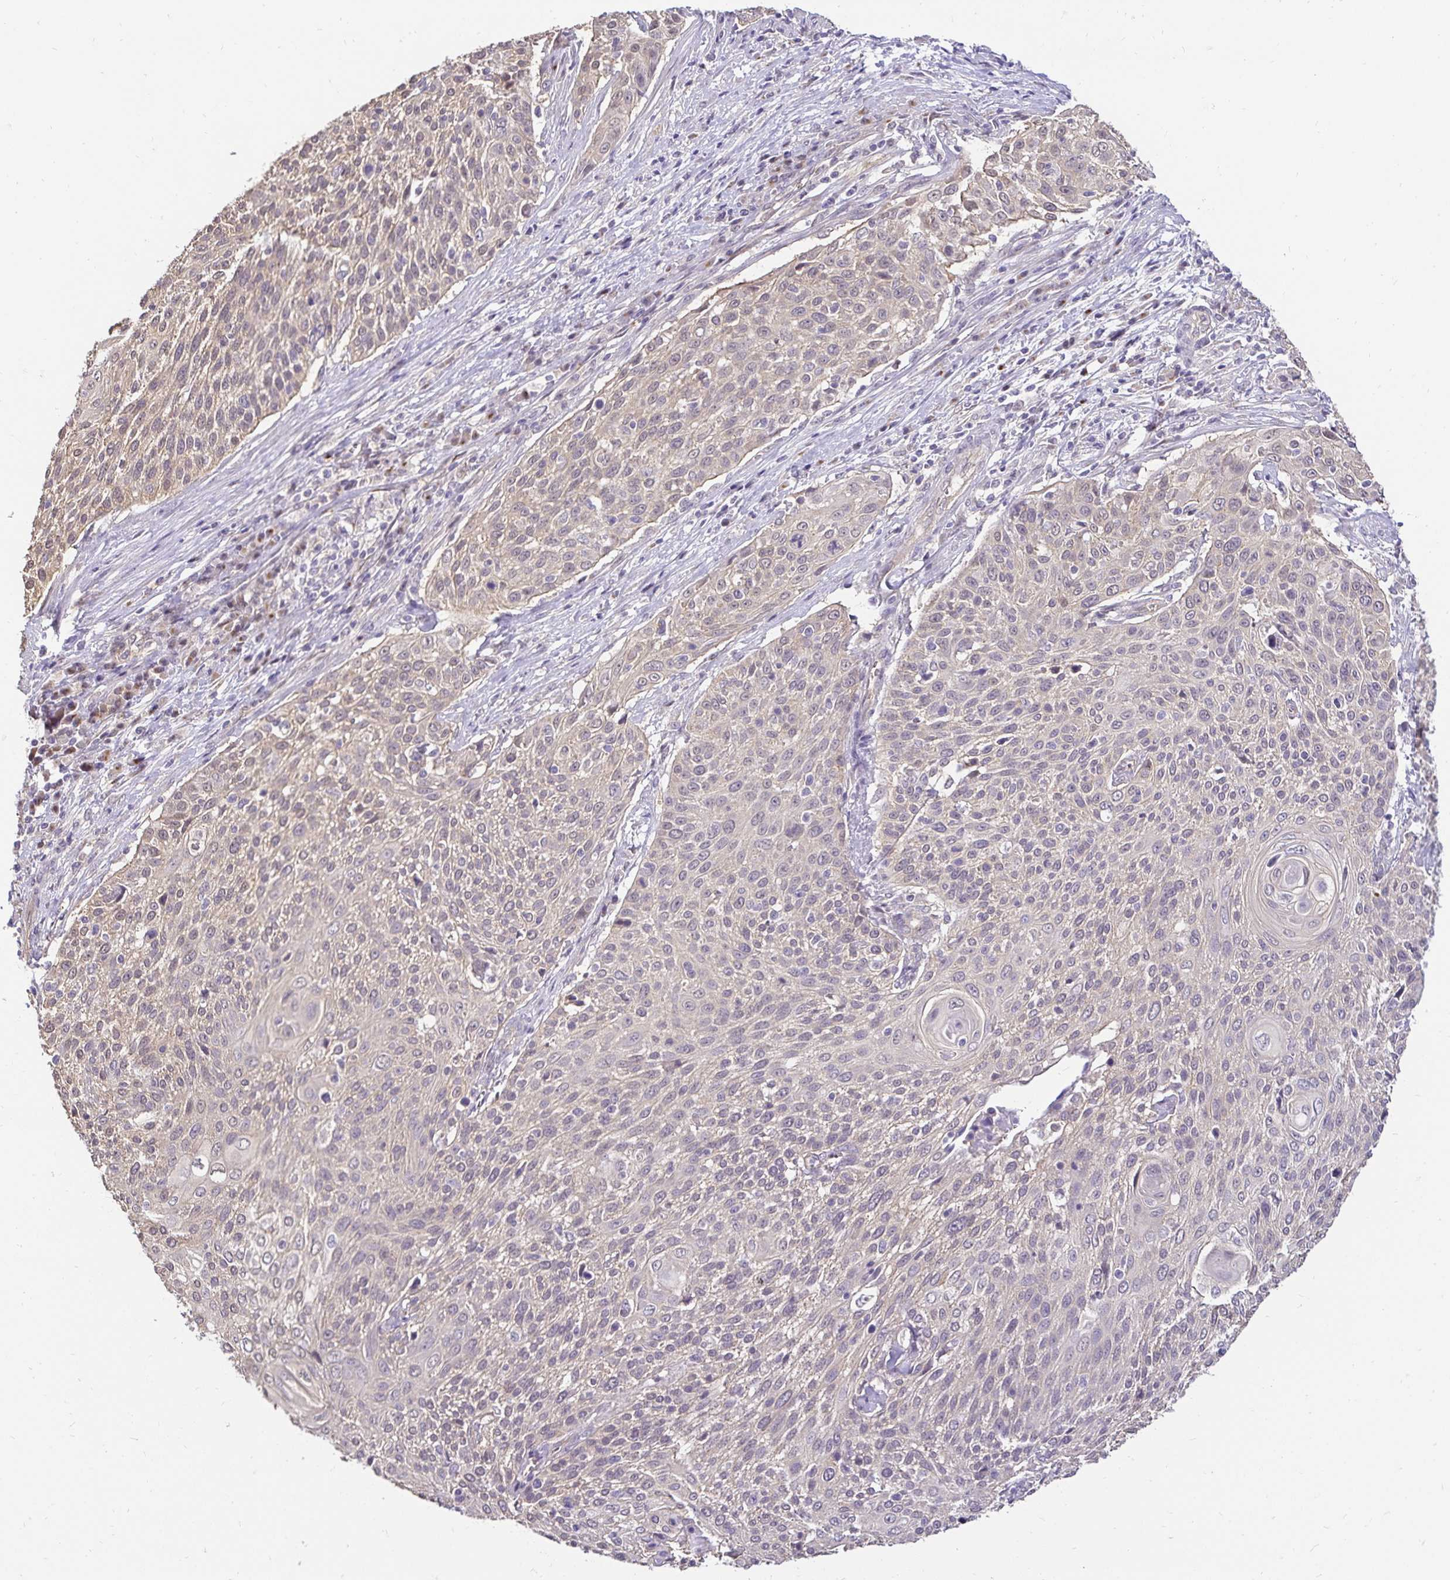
{"staining": {"intensity": "negative", "quantity": "none", "location": "none"}, "tissue": "cervical cancer", "cell_type": "Tumor cells", "image_type": "cancer", "snomed": [{"axis": "morphology", "description": "Squamous cell carcinoma, NOS"}, {"axis": "topography", "description": "Cervix"}], "caption": "Photomicrograph shows no protein positivity in tumor cells of squamous cell carcinoma (cervical) tissue.", "gene": "SLC9A1", "patient": {"sex": "female", "age": 31}}